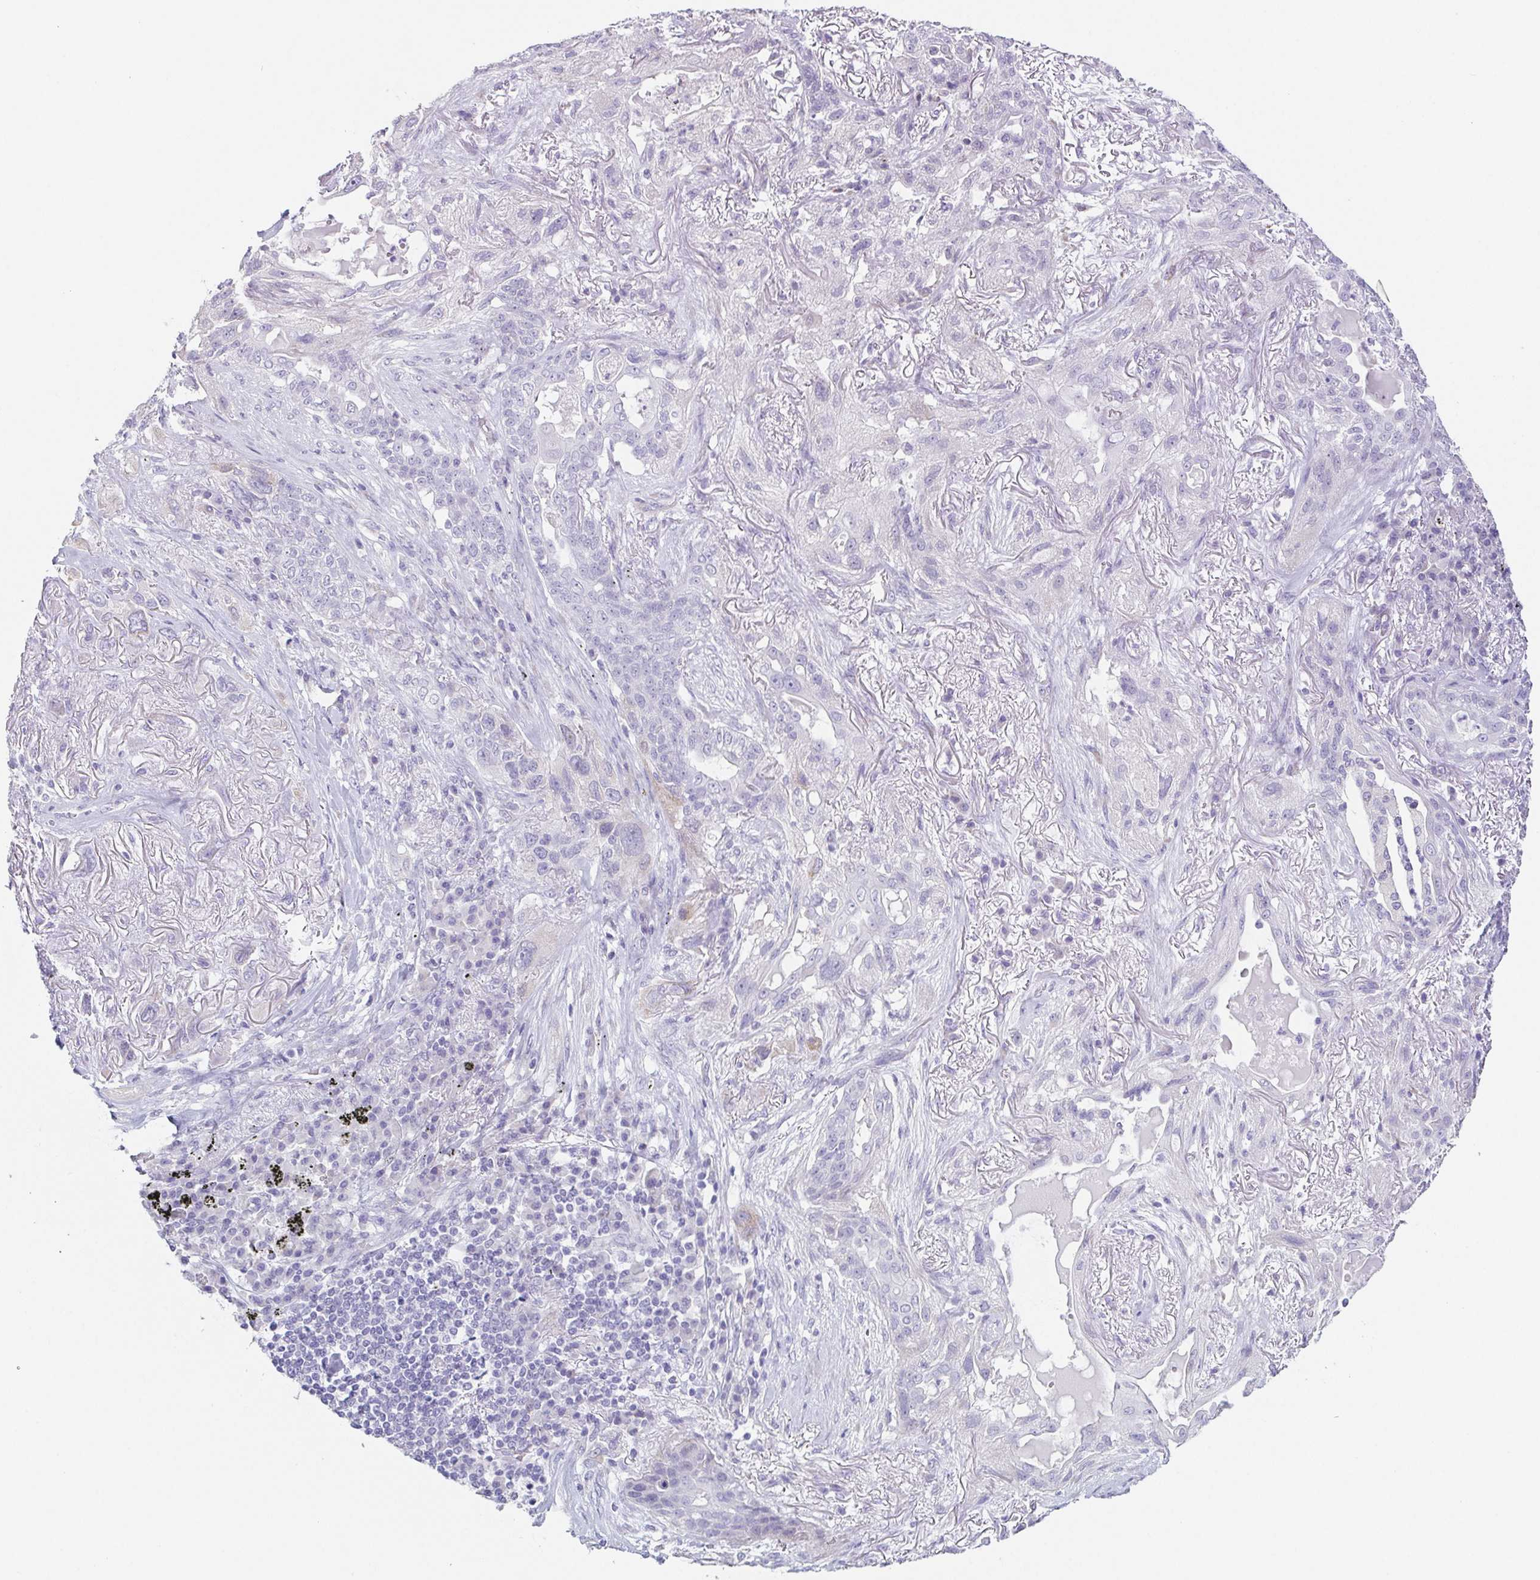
{"staining": {"intensity": "negative", "quantity": "none", "location": "none"}, "tissue": "lung cancer", "cell_type": "Tumor cells", "image_type": "cancer", "snomed": [{"axis": "morphology", "description": "Squamous cell carcinoma, NOS"}, {"axis": "topography", "description": "Lung"}], "caption": "This is an immunohistochemistry (IHC) image of human squamous cell carcinoma (lung). There is no staining in tumor cells.", "gene": "HDGFL1", "patient": {"sex": "female", "age": 70}}